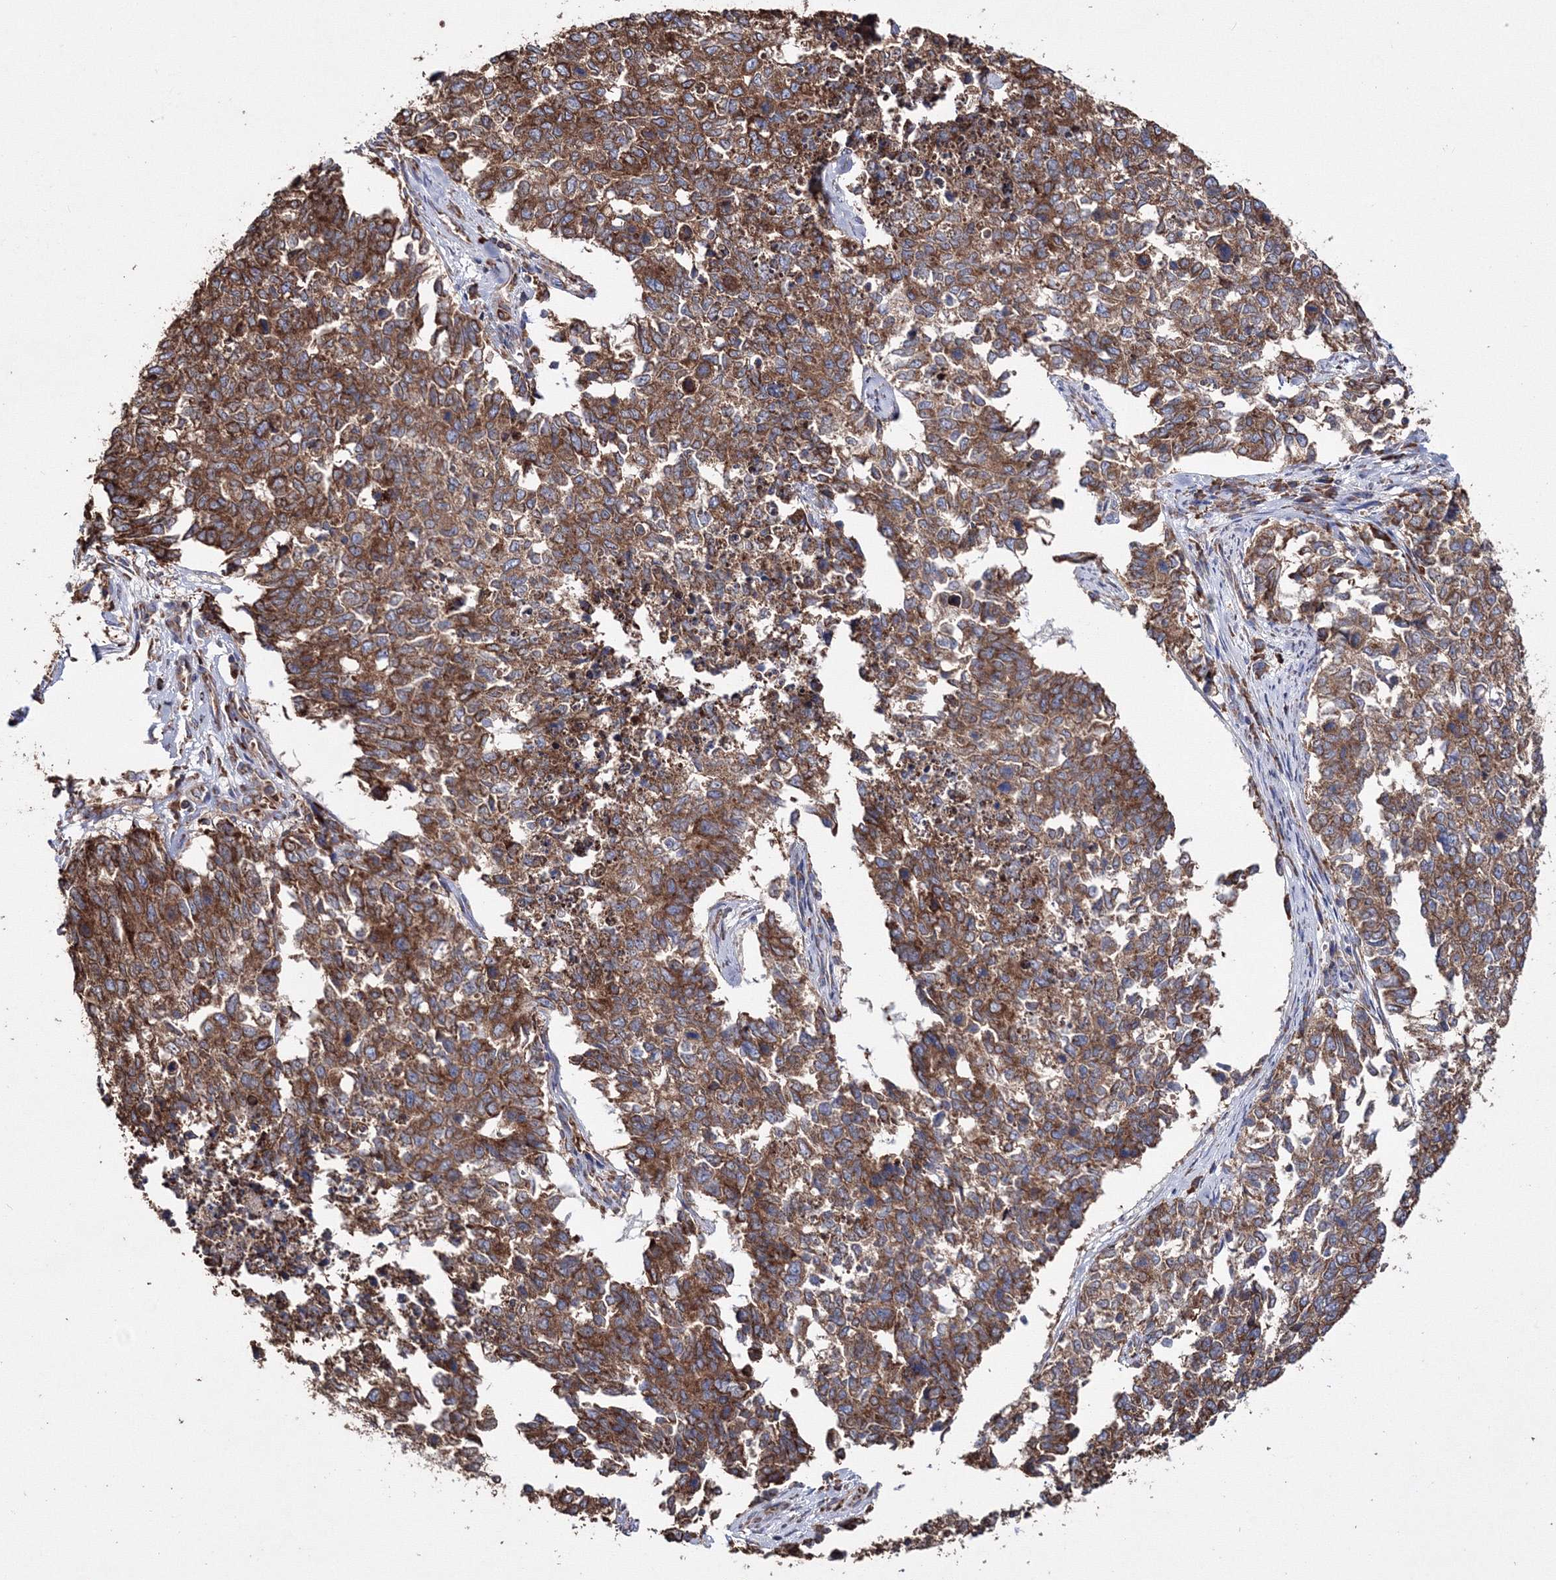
{"staining": {"intensity": "moderate", "quantity": ">75%", "location": "cytoplasmic/membranous"}, "tissue": "cervical cancer", "cell_type": "Tumor cells", "image_type": "cancer", "snomed": [{"axis": "morphology", "description": "Squamous cell carcinoma, NOS"}, {"axis": "topography", "description": "Cervix"}], "caption": "A high-resolution histopathology image shows immunohistochemistry (IHC) staining of cervical cancer, which shows moderate cytoplasmic/membranous positivity in about >75% of tumor cells. (brown staining indicates protein expression, while blue staining denotes nuclei).", "gene": "VPS8", "patient": {"sex": "female", "age": 63}}